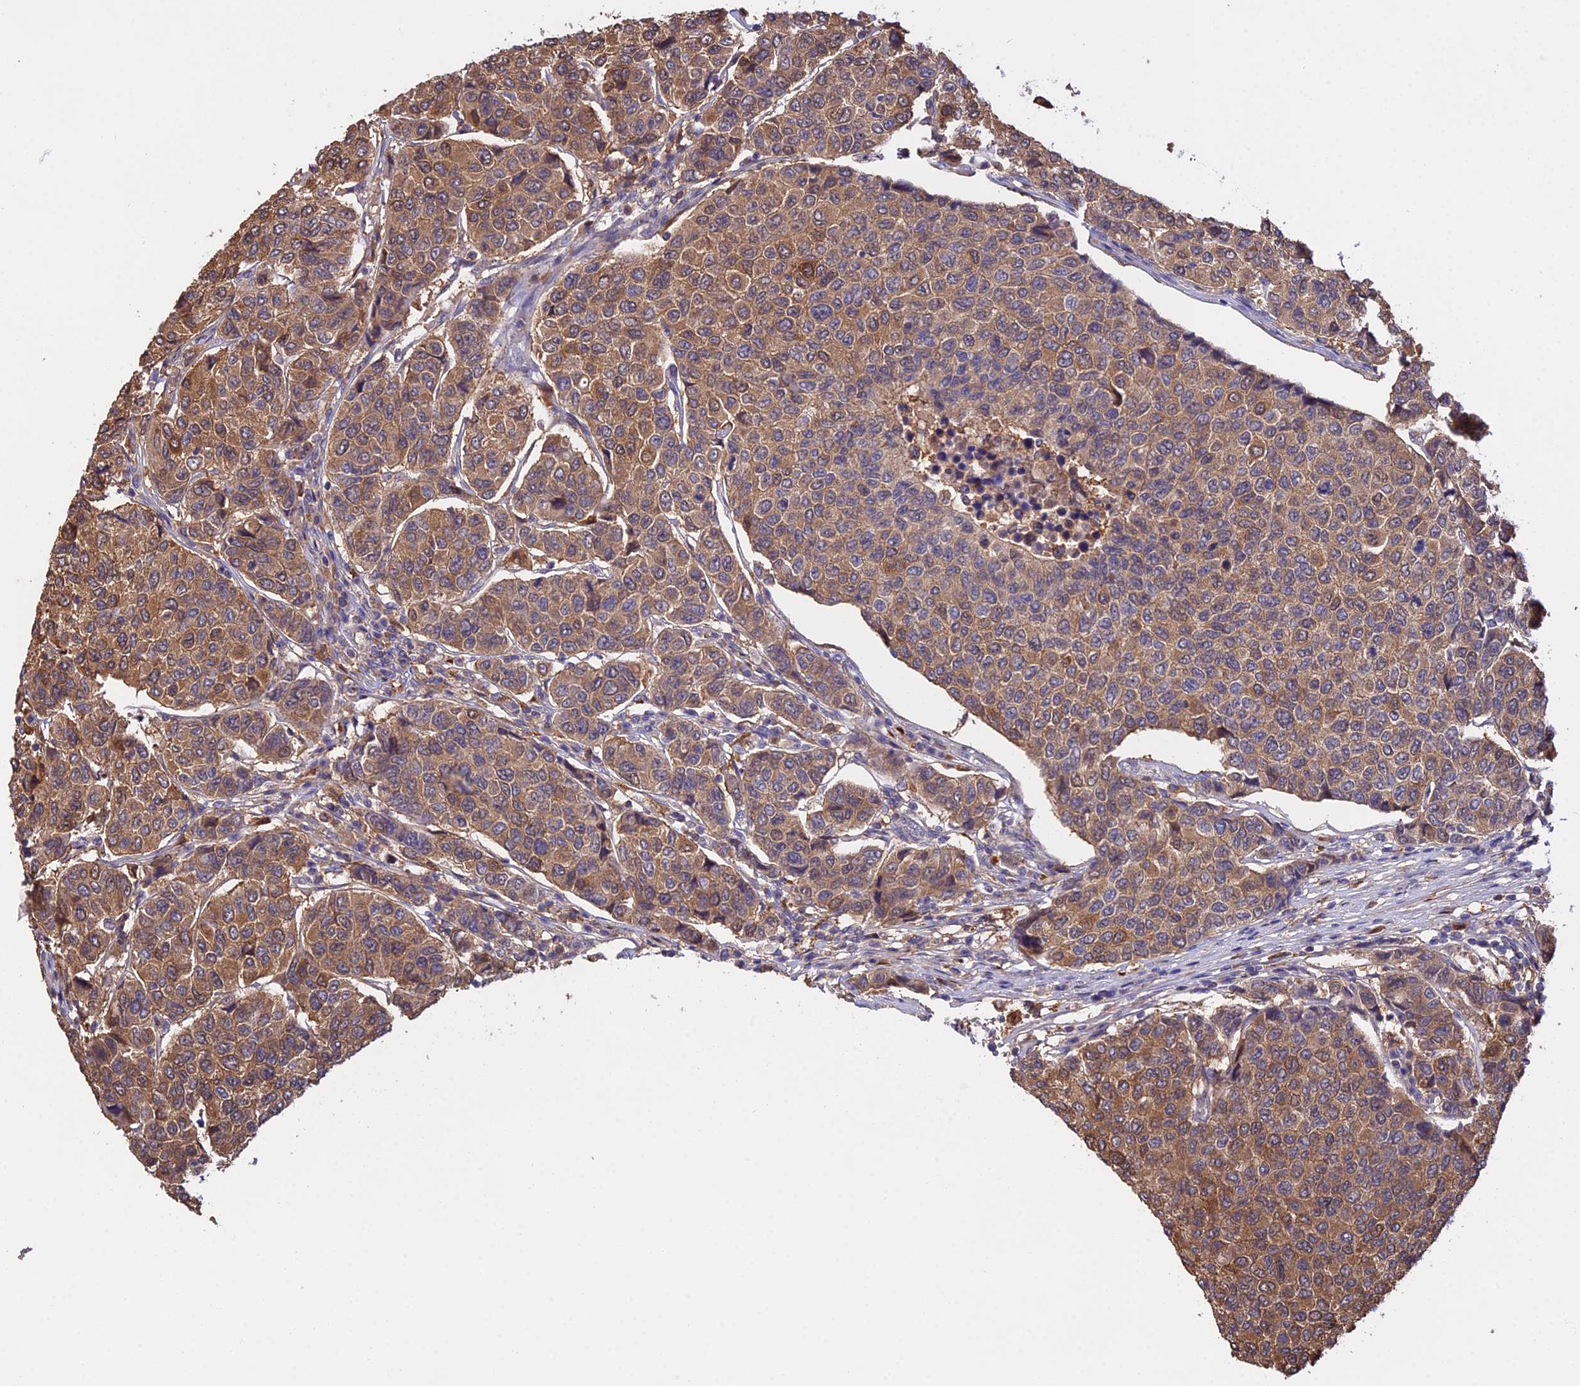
{"staining": {"intensity": "moderate", "quantity": ">75%", "location": "cytoplasmic/membranous"}, "tissue": "breast cancer", "cell_type": "Tumor cells", "image_type": "cancer", "snomed": [{"axis": "morphology", "description": "Duct carcinoma"}, {"axis": "topography", "description": "Breast"}], "caption": "A high-resolution histopathology image shows immunohistochemistry (IHC) staining of breast infiltrating ductal carcinoma, which displays moderate cytoplasmic/membranous expression in about >75% of tumor cells. (Brightfield microscopy of DAB IHC at high magnification).", "gene": "FBP1", "patient": {"sex": "female", "age": 55}}